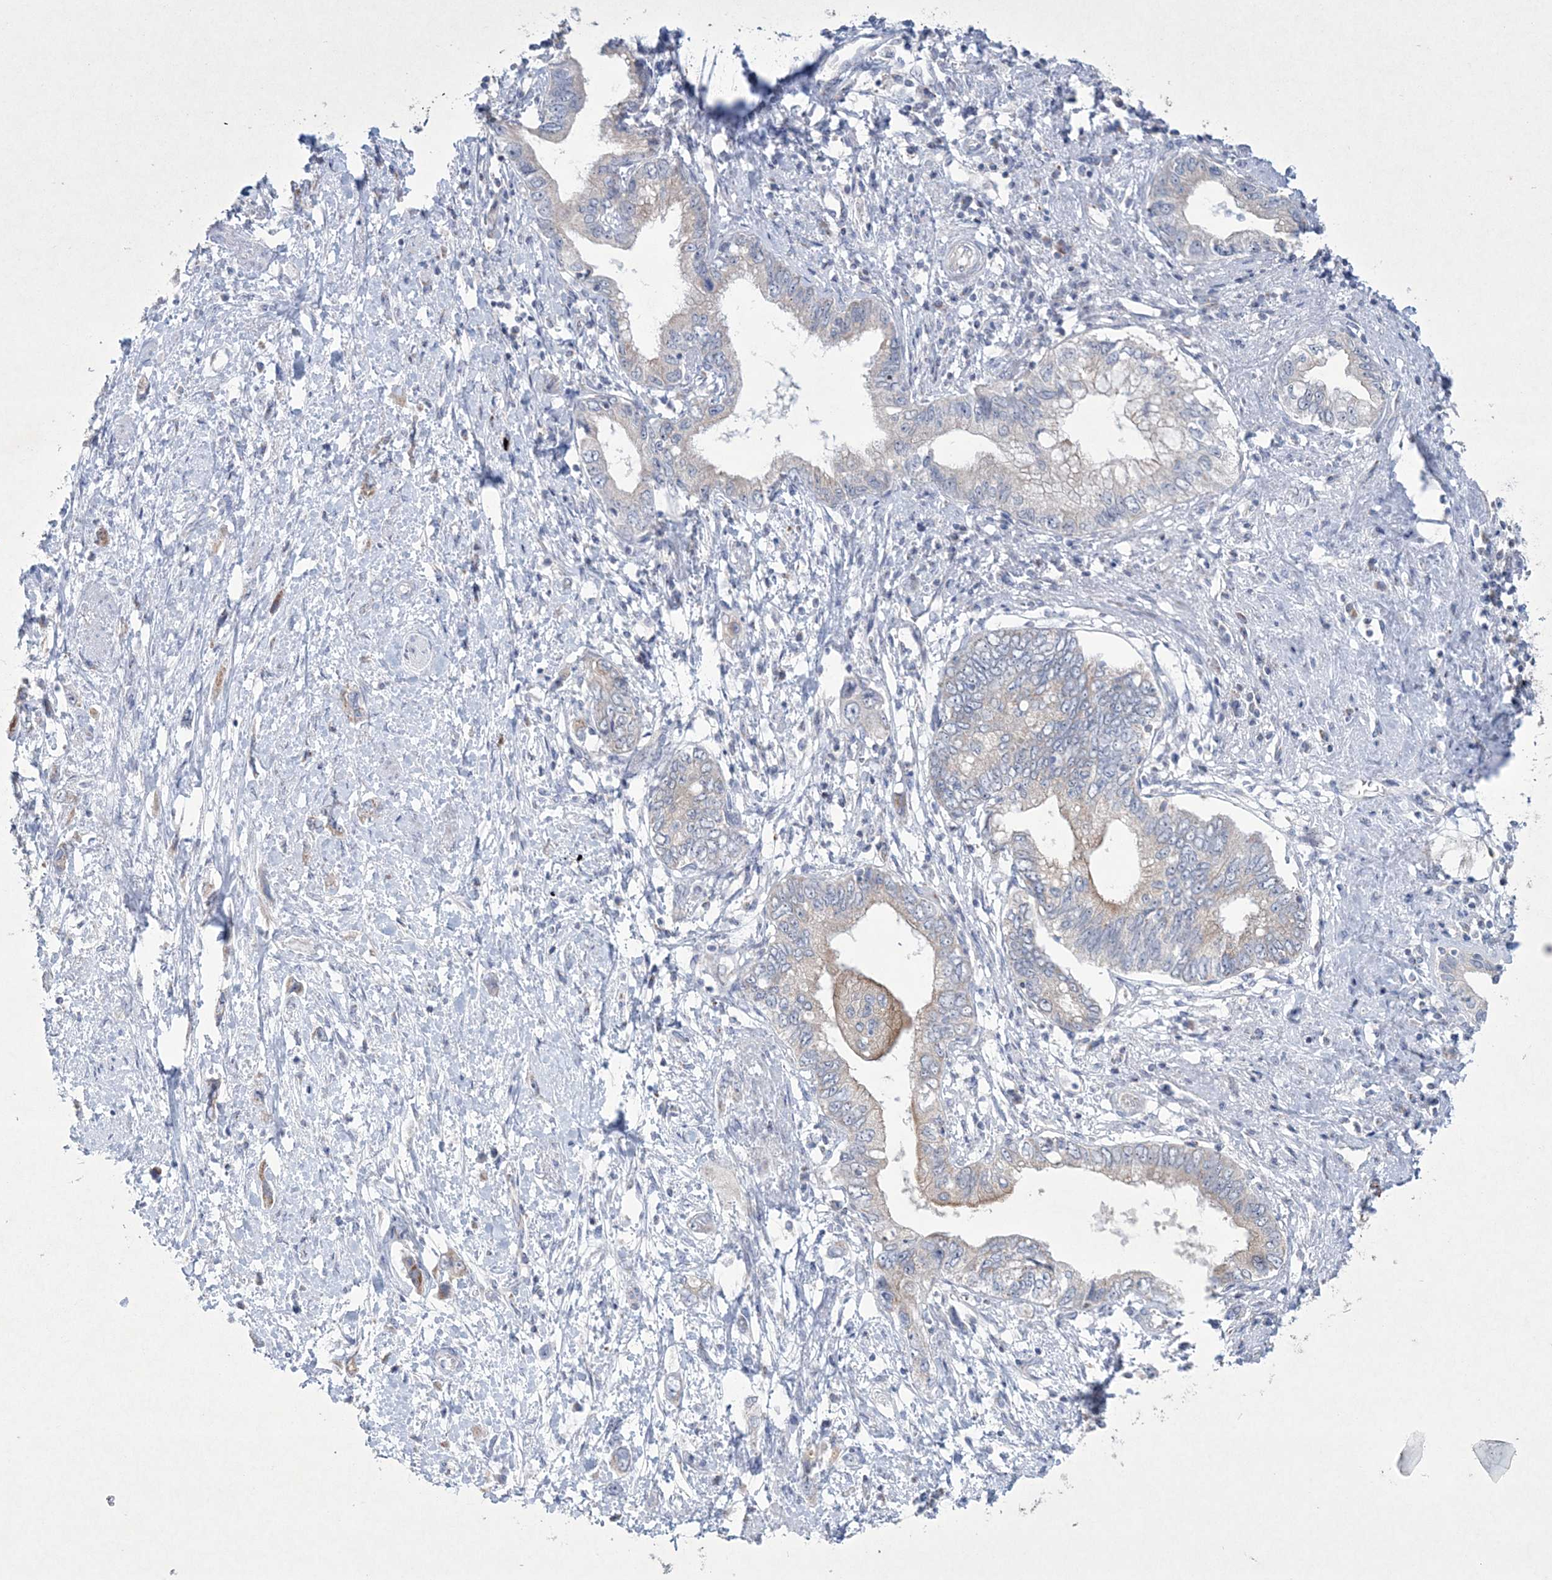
{"staining": {"intensity": "weak", "quantity": "<25%", "location": "cytoplasmic/membranous"}, "tissue": "pancreatic cancer", "cell_type": "Tumor cells", "image_type": "cancer", "snomed": [{"axis": "morphology", "description": "Adenocarcinoma, NOS"}, {"axis": "topography", "description": "Pancreas"}], "caption": "Immunohistochemical staining of human adenocarcinoma (pancreatic) reveals no significant positivity in tumor cells. (IHC, brightfield microscopy, high magnification).", "gene": "CES4A", "patient": {"sex": "female", "age": 73}}